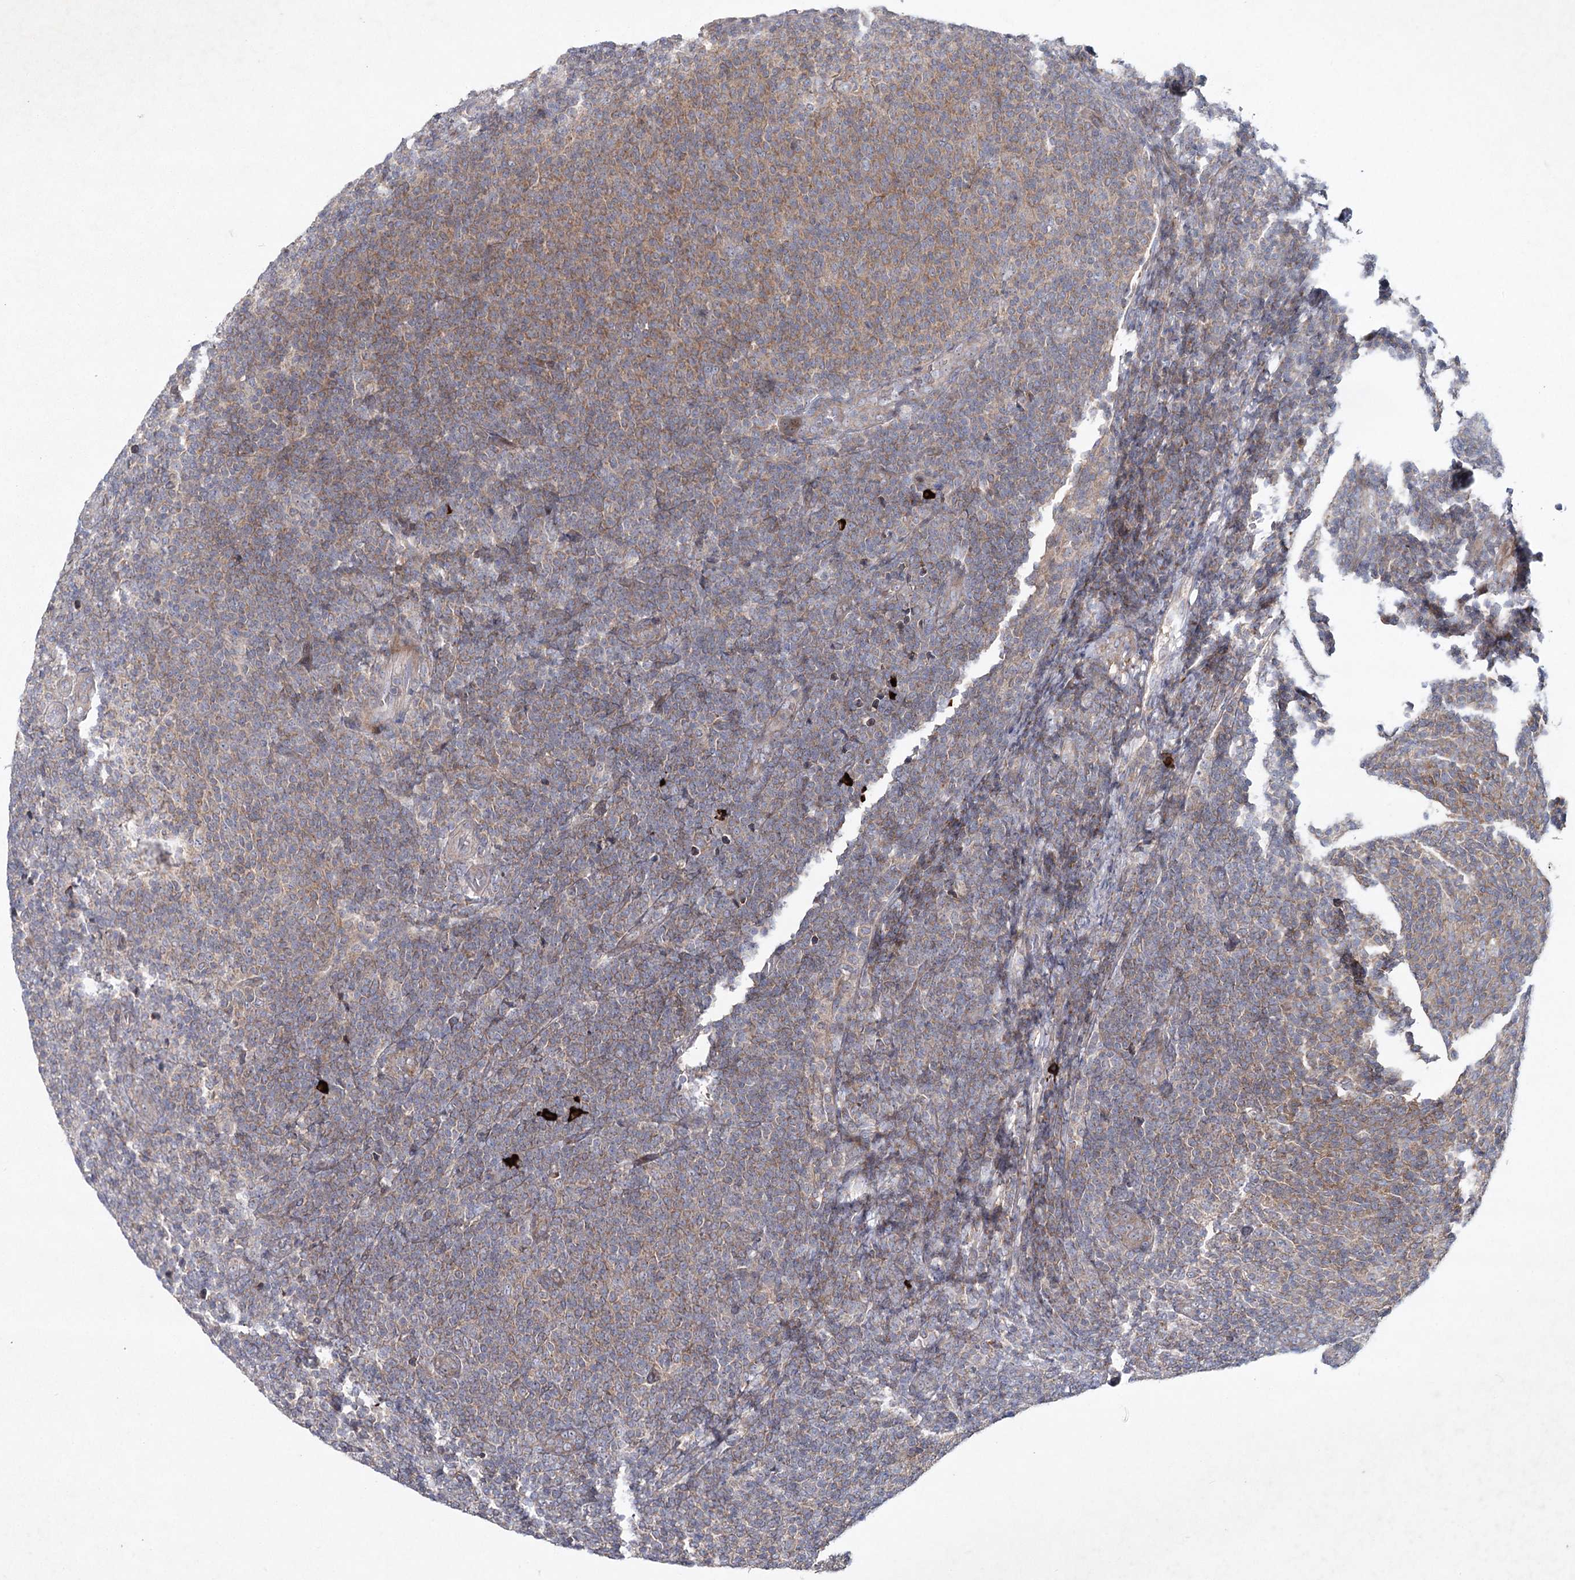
{"staining": {"intensity": "weak", "quantity": "<25%", "location": "cytoplasmic/membranous"}, "tissue": "lymphoma", "cell_type": "Tumor cells", "image_type": "cancer", "snomed": [{"axis": "morphology", "description": "Malignant lymphoma, non-Hodgkin's type, Low grade"}, {"axis": "topography", "description": "Lymph node"}], "caption": "This is an immunohistochemistry histopathology image of human lymphoma. There is no expression in tumor cells.", "gene": "MAP3K13", "patient": {"sex": "male", "age": 66}}